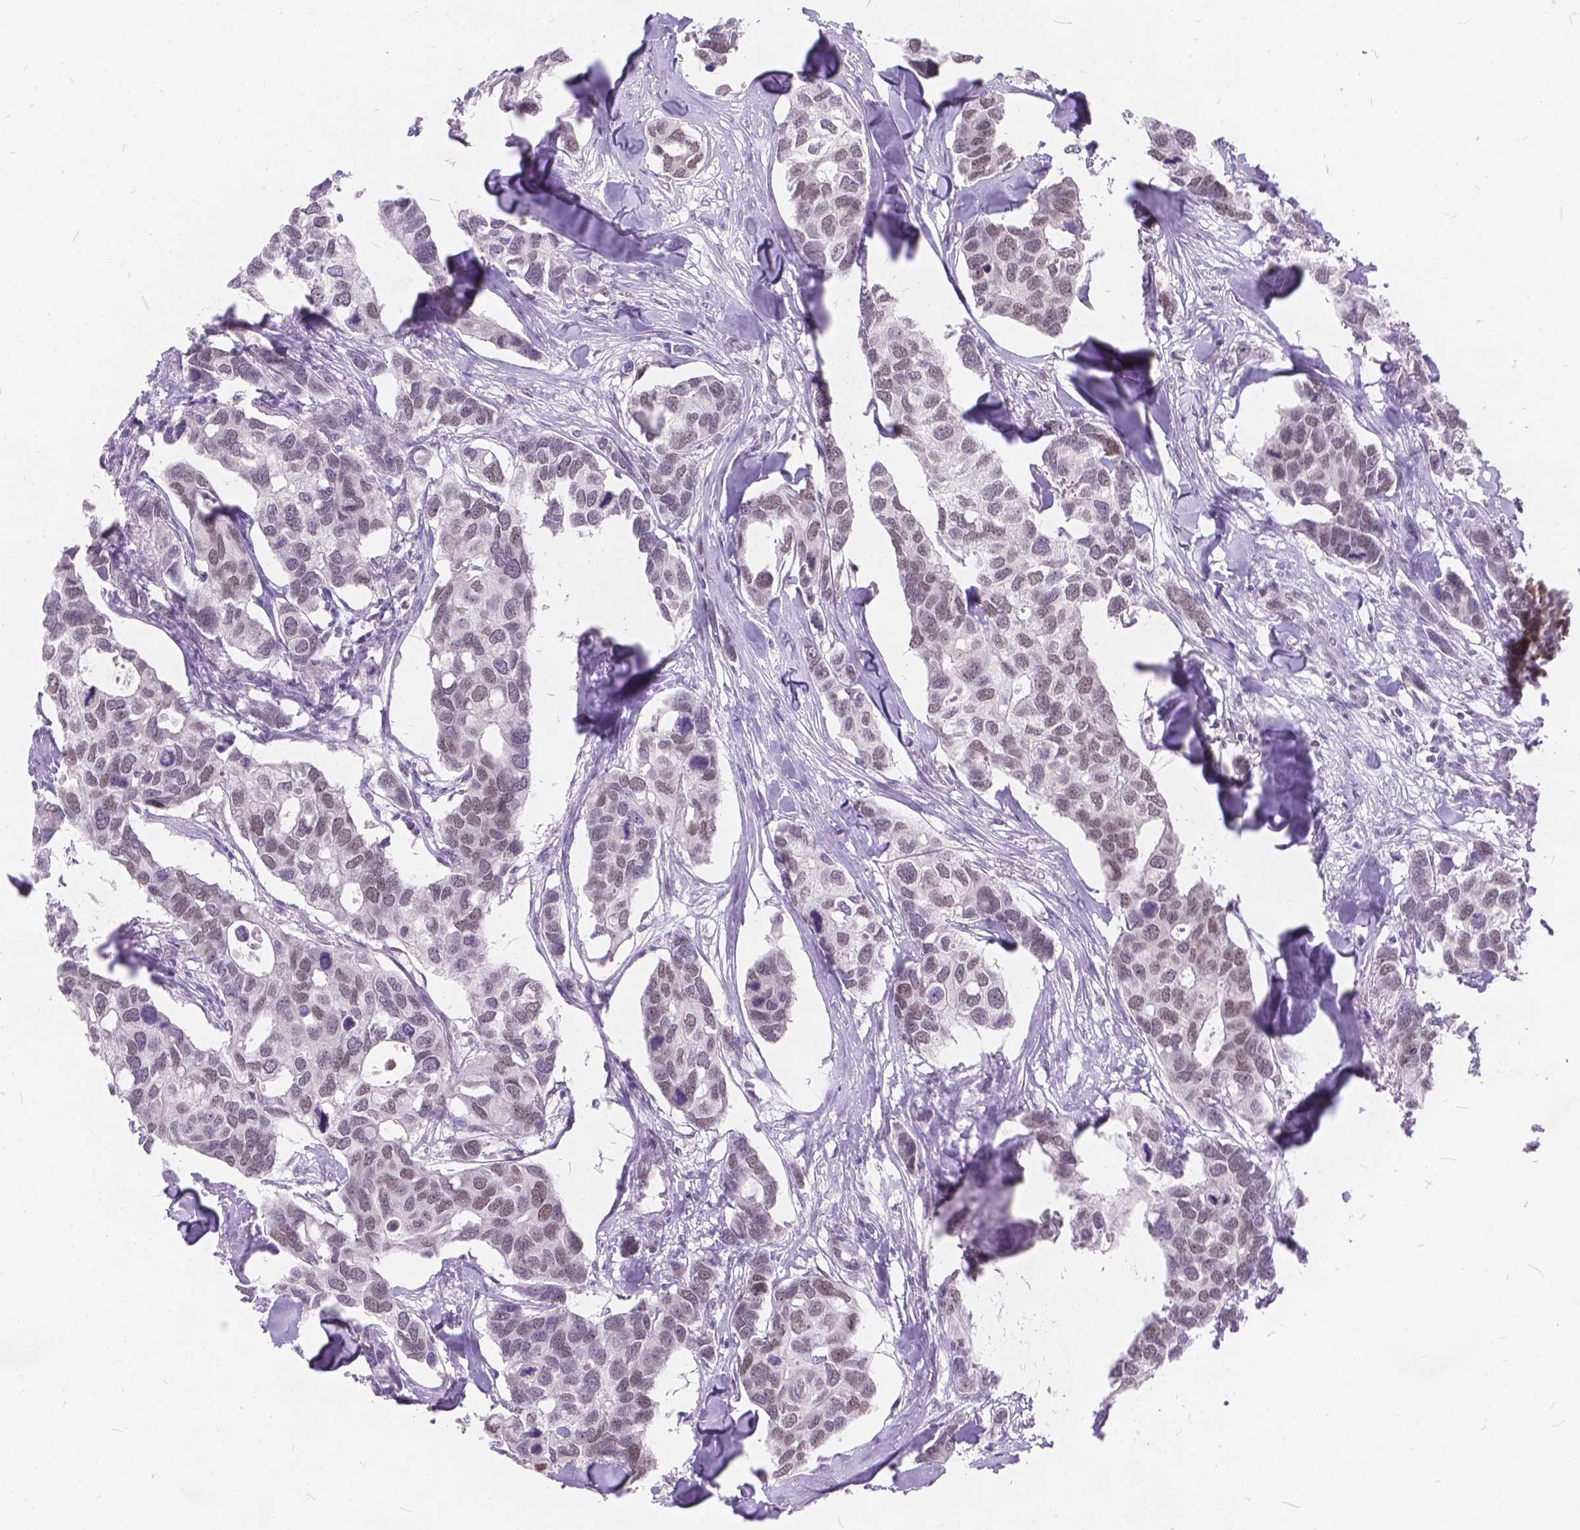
{"staining": {"intensity": "weak", "quantity": "25%-75%", "location": "nuclear"}, "tissue": "breast cancer", "cell_type": "Tumor cells", "image_type": "cancer", "snomed": [{"axis": "morphology", "description": "Duct carcinoma"}, {"axis": "topography", "description": "Breast"}], "caption": "Tumor cells show low levels of weak nuclear staining in about 25%-75% of cells in breast cancer. (Stains: DAB (3,3'-diaminobenzidine) in brown, nuclei in blue, Microscopy: brightfield microscopy at high magnification).", "gene": "FAM53A", "patient": {"sex": "female", "age": 83}}